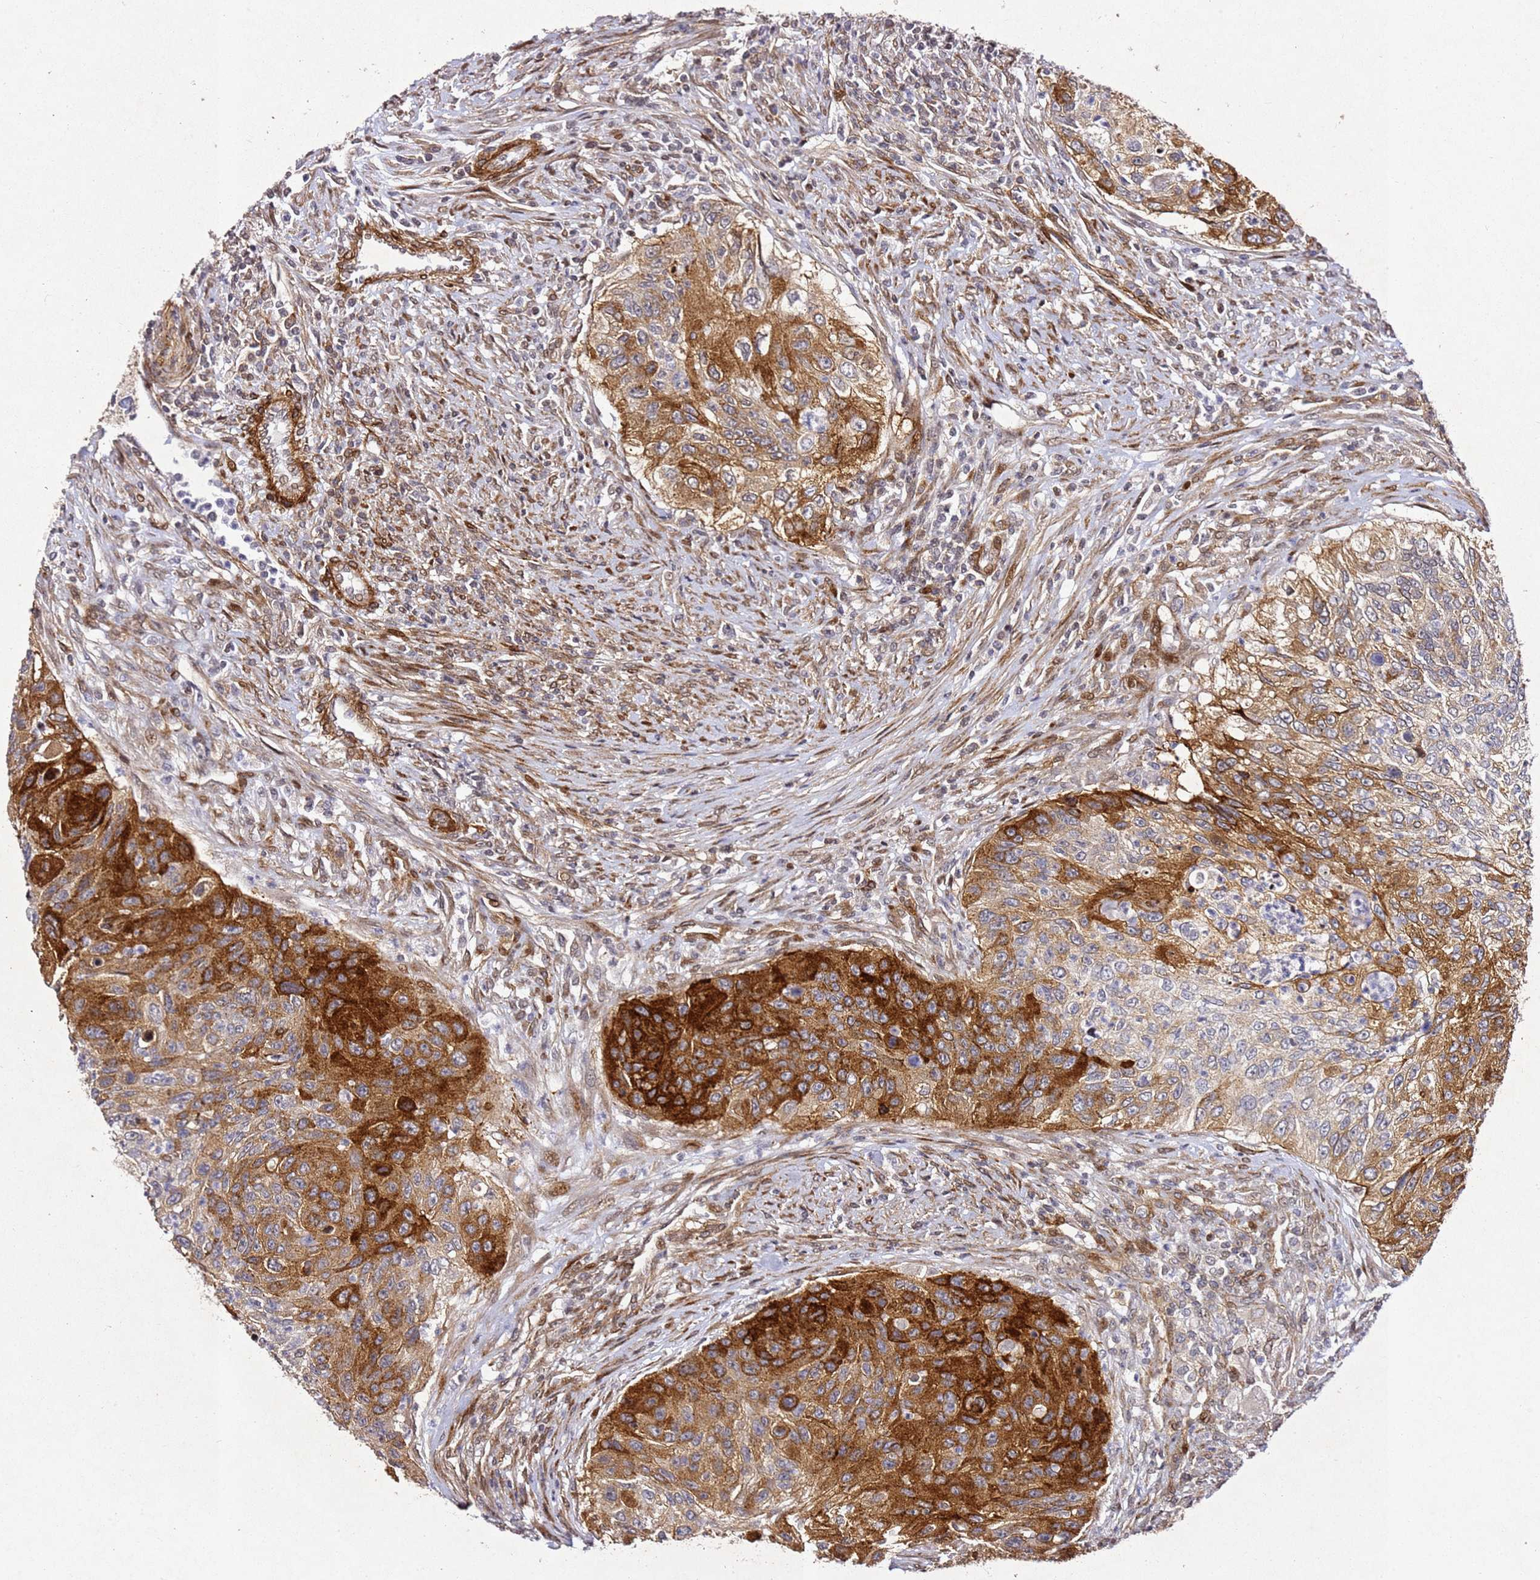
{"staining": {"intensity": "strong", "quantity": "25%-75%", "location": "cytoplasmic/membranous"}, "tissue": "urothelial cancer", "cell_type": "Tumor cells", "image_type": "cancer", "snomed": [{"axis": "morphology", "description": "Urothelial carcinoma, High grade"}, {"axis": "topography", "description": "Urinary bladder"}], "caption": "DAB (3,3'-diaminobenzidine) immunohistochemical staining of urothelial cancer reveals strong cytoplasmic/membranous protein expression in about 25%-75% of tumor cells. The staining is performed using DAB brown chromogen to label protein expression. The nuclei are counter-stained blue using hematoxylin.", "gene": "ZNF296", "patient": {"sex": "female", "age": 60}}